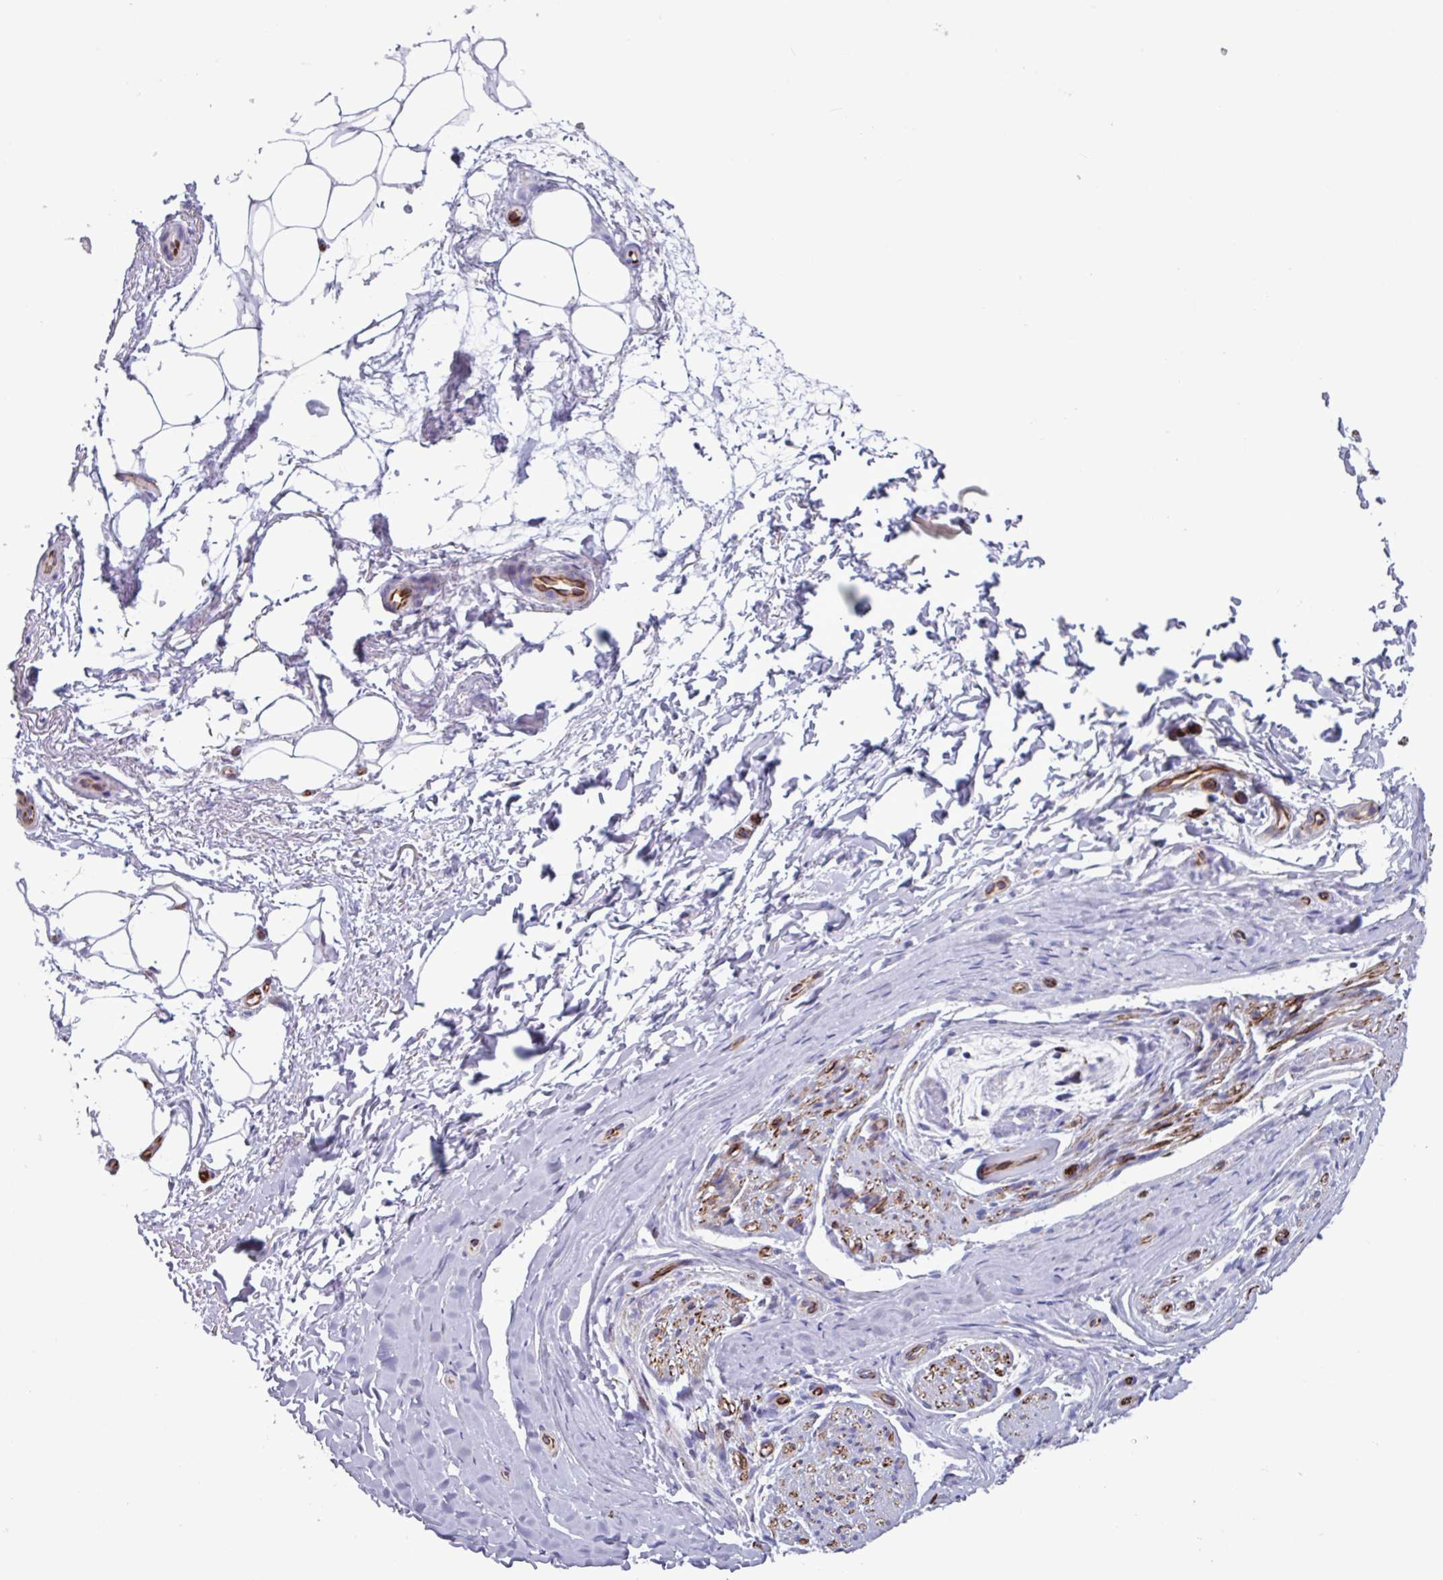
{"staining": {"intensity": "negative", "quantity": "none", "location": "none"}, "tissue": "adipose tissue", "cell_type": "Adipocytes", "image_type": "normal", "snomed": [{"axis": "morphology", "description": "Normal tissue, NOS"}, {"axis": "topography", "description": "Peripheral nerve tissue"}], "caption": "IHC image of benign adipose tissue: adipose tissue stained with DAB shows no significant protein expression in adipocytes. Nuclei are stained in blue.", "gene": "BTD", "patient": {"sex": "female", "age": 61}}